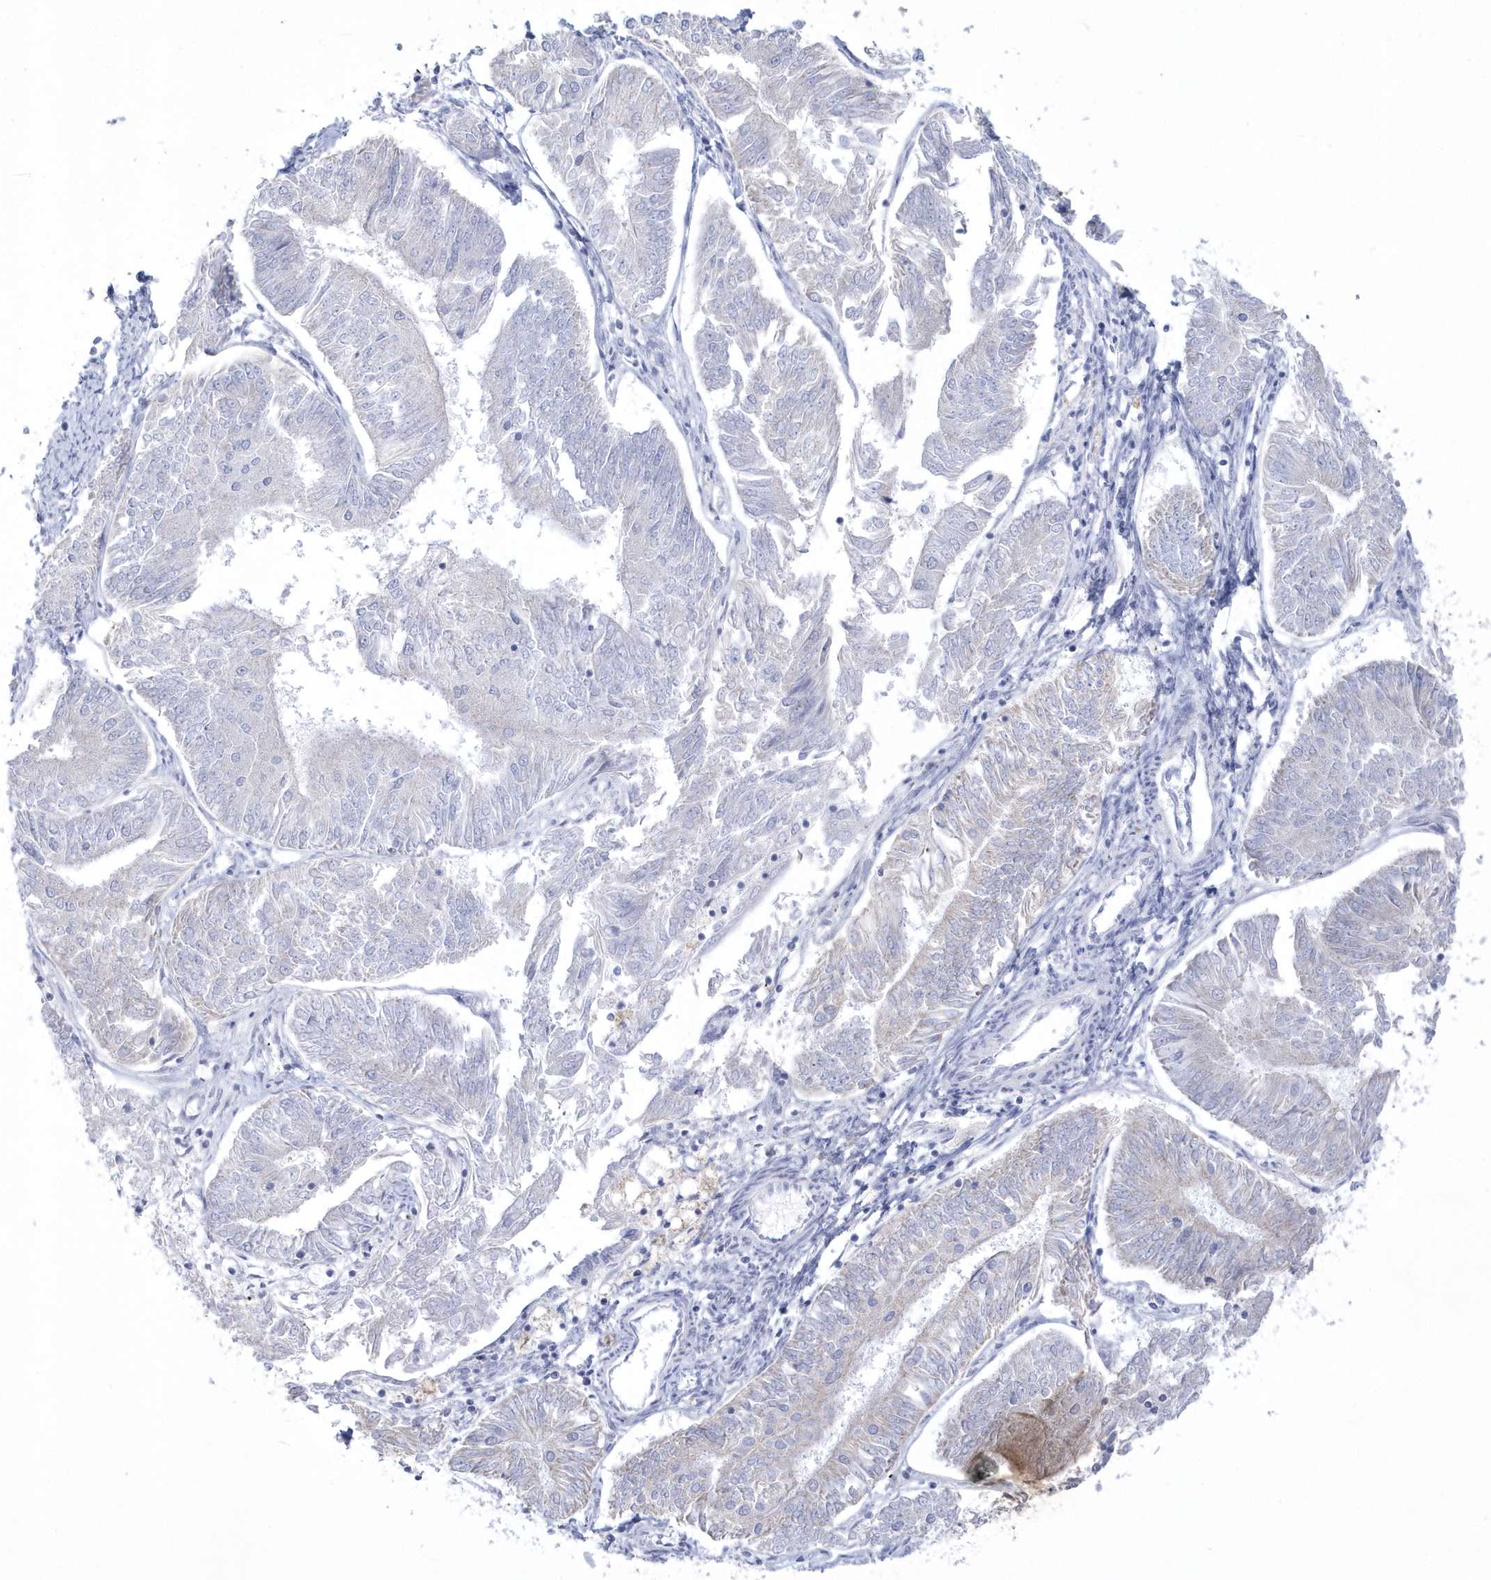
{"staining": {"intensity": "negative", "quantity": "none", "location": "none"}, "tissue": "endometrial cancer", "cell_type": "Tumor cells", "image_type": "cancer", "snomed": [{"axis": "morphology", "description": "Adenocarcinoma, NOS"}, {"axis": "topography", "description": "Endometrium"}], "caption": "Endometrial cancer (adenocarcinoma) was stained to show a protein in brown. There is no significant expression in tumor cells. Brightfield microscopy of immunohistochemistry (IHC) stained with DAB (brown) and hematoxylin (blue), captured at high magnification.", "gene": "WDR27", "patient": {"sex": "female", "age": 58}}